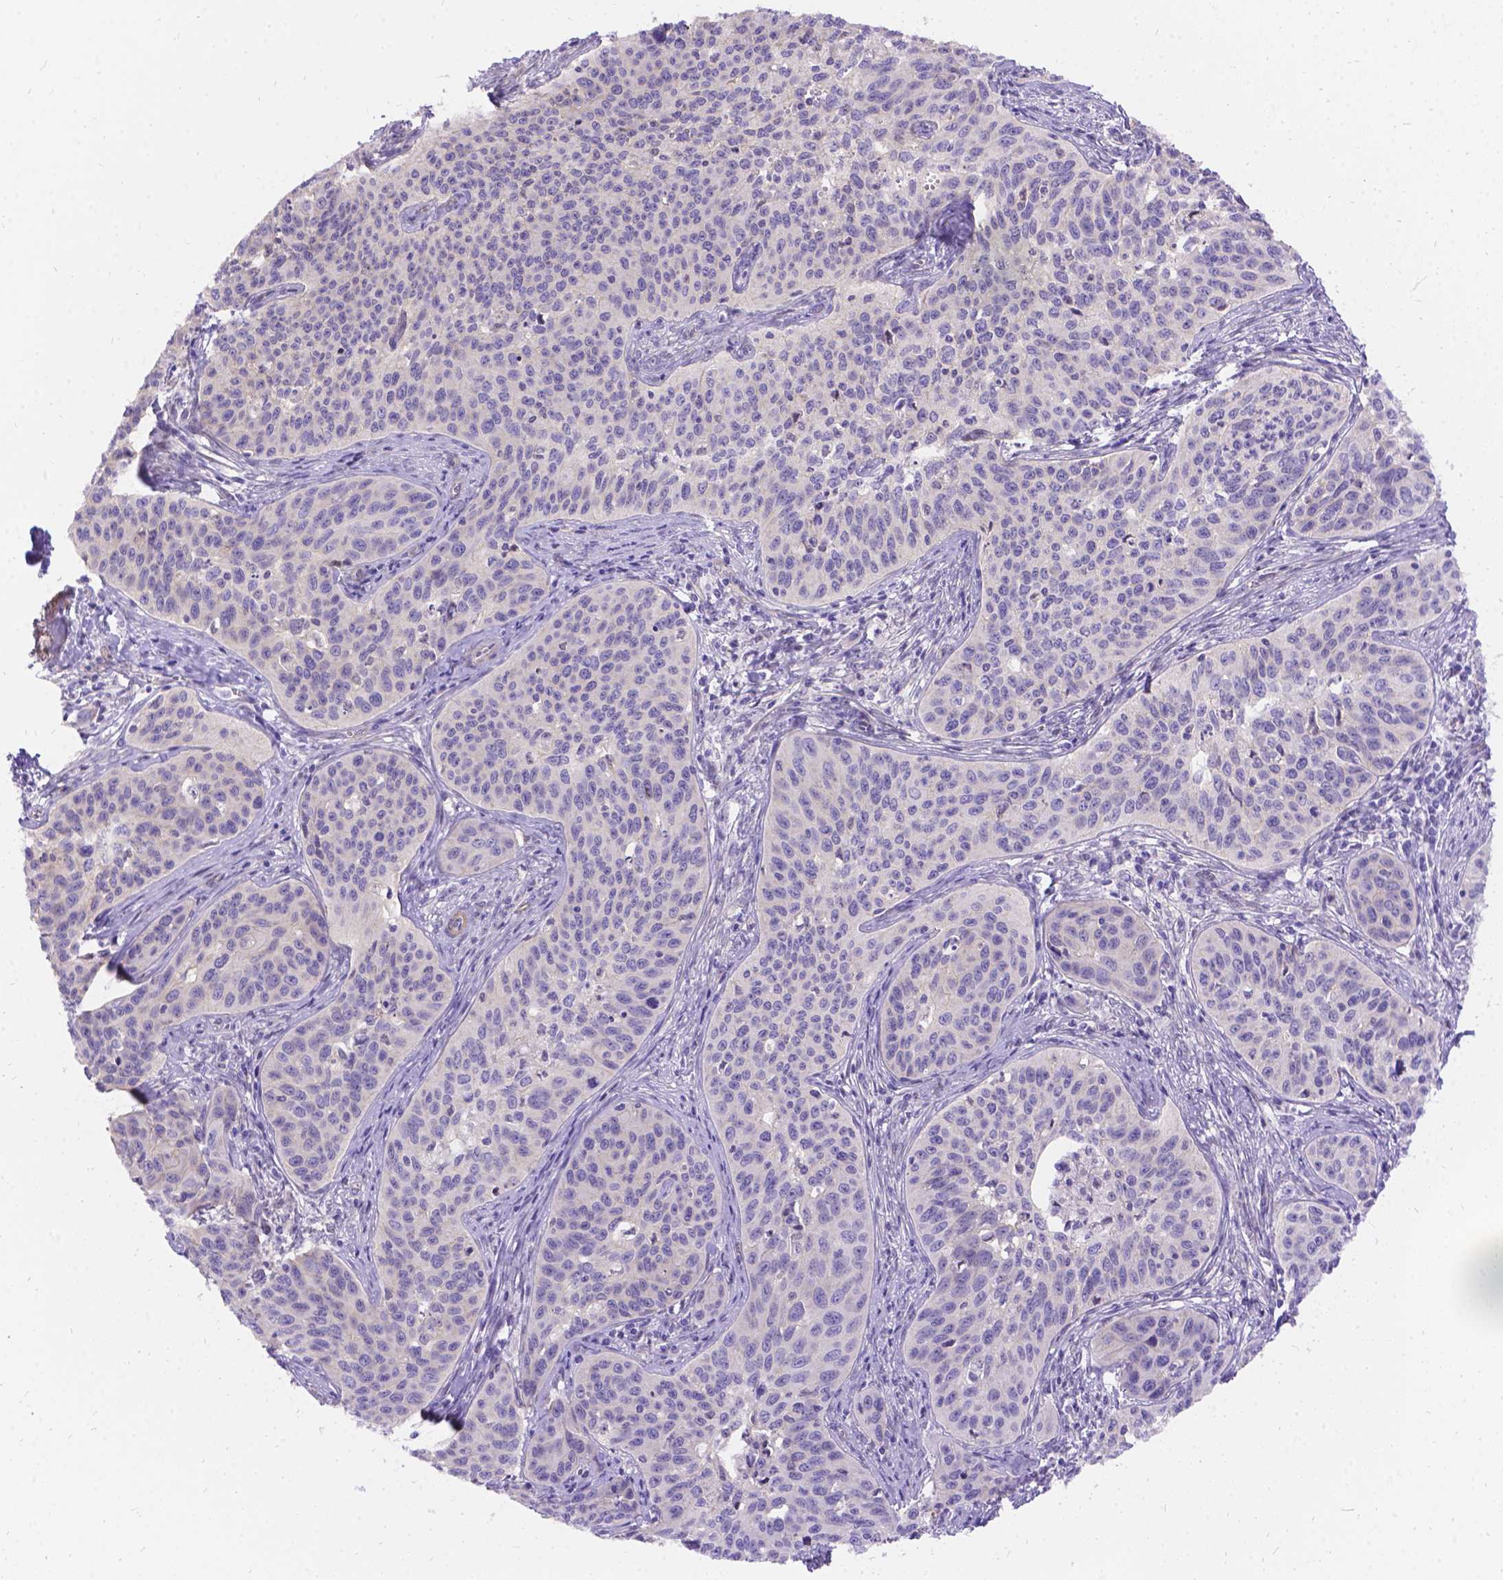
{"staining": {"intensity": "negative", "quantity": "none", "location": "none"}, "tissue": "cervical cancer", "cell_type": "Tumor cells", "image_type": "cancer", "snomed": [{"axis": "morphology", "description": "Squamous cell carcinoma, NOS"}, {"axis": "topography", "description": "Cervix"}], "caption": "Immunohistochemical staining of cervical squamous cell carcinoma exhibits no significant positivity in tumor cells.", "gene": "PALS1", "patient": {"sex": "female", "age": 31}}